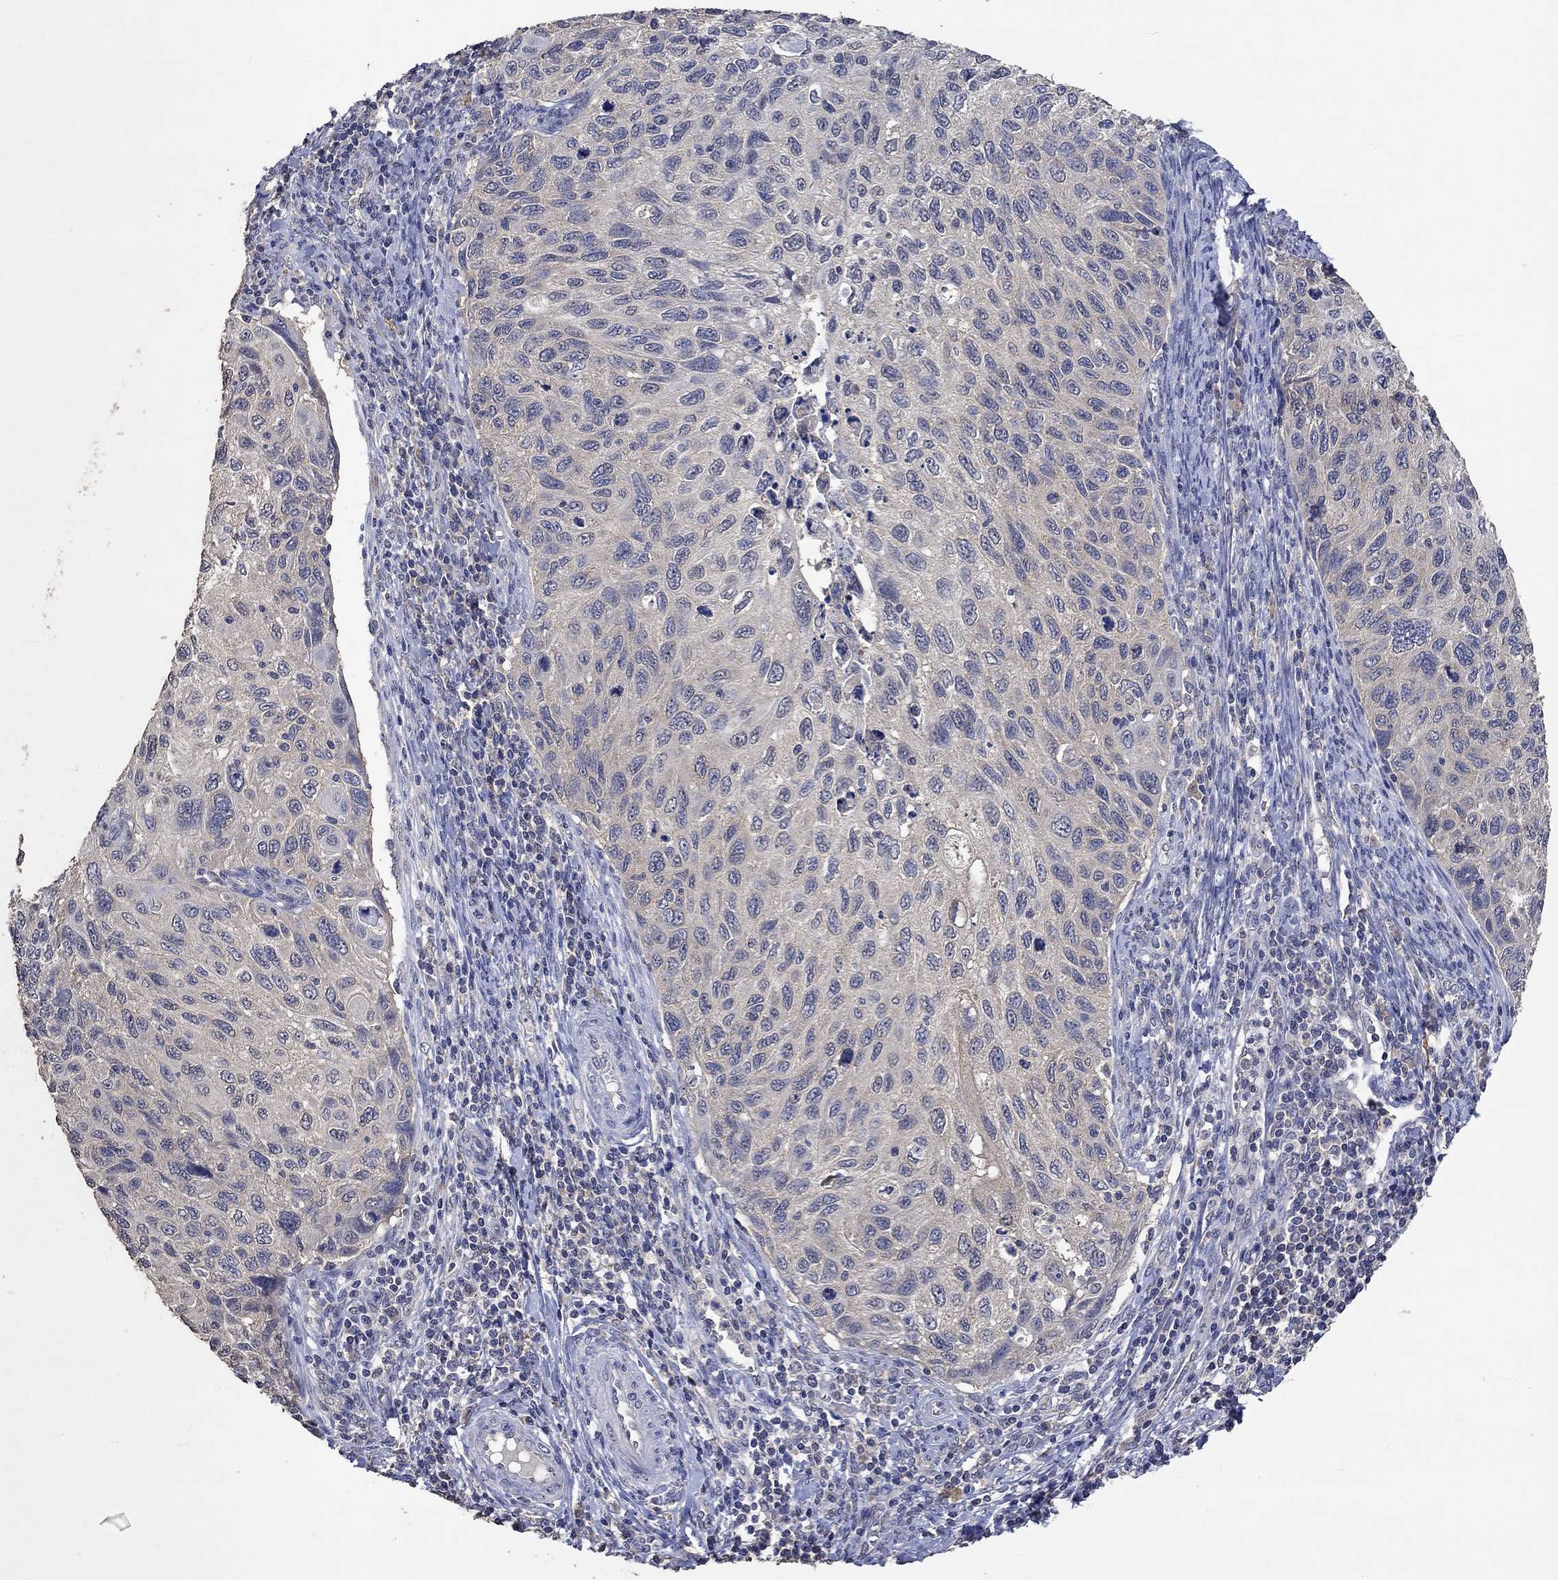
{"staining": {"intensity": "negative", "quantity": "none", "location": "none"}, "tissue": "cervical cancer", "cell_type": "Tumor cells", "image_type": "cancer", "snomed": [{"axis": "morphology", "description": "Squamous cell carcinoma, NOS"}, {"axis": "topography", "description": "Cervix"}], "caption": "This is a micrograph of immunohistochemistry staining of squamous cell carcinoma (cervical), which shows no expression in tumor cells.", "gene": "PTPN20", "patient": {"sex": "female", "age": 70}}